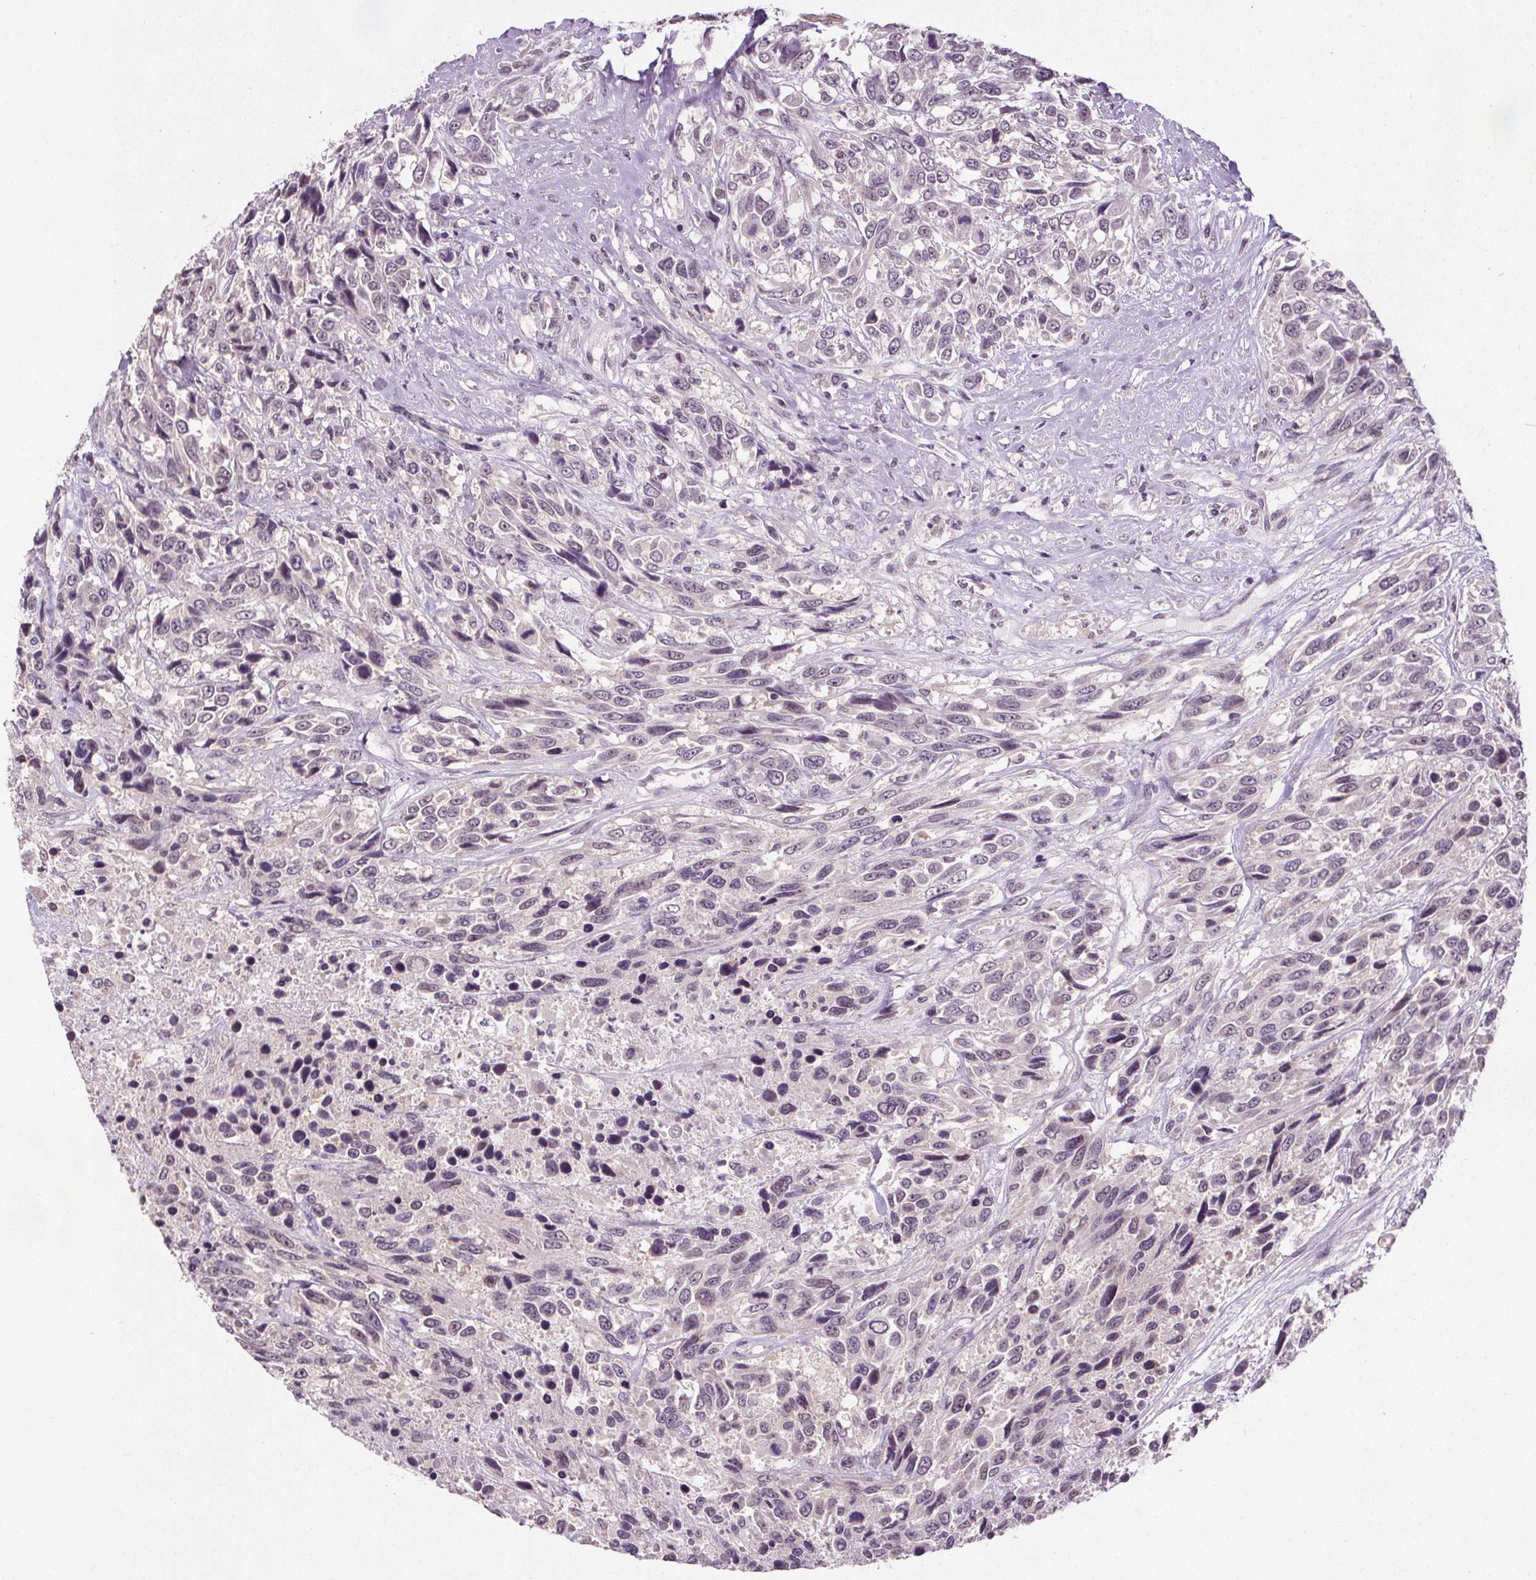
{"staining": {"intensity": "negative", "quantity": "none", "location": "none"}, "tissue": "urothelial cancer", "cell_type": "Tumor cells", "image_type": "cancer", "snomed": [{"axis": "morphology", "description": "Urothelial carcinoma, High grade"}, {"axis": "topography", "description": "Urinary bladder"}], "caption": "The image demonstrates no significant expression in tumor cells of urothelial cancer.", "gene": "SLC2A9", "patient": {"sex": "female", "age": 70}}